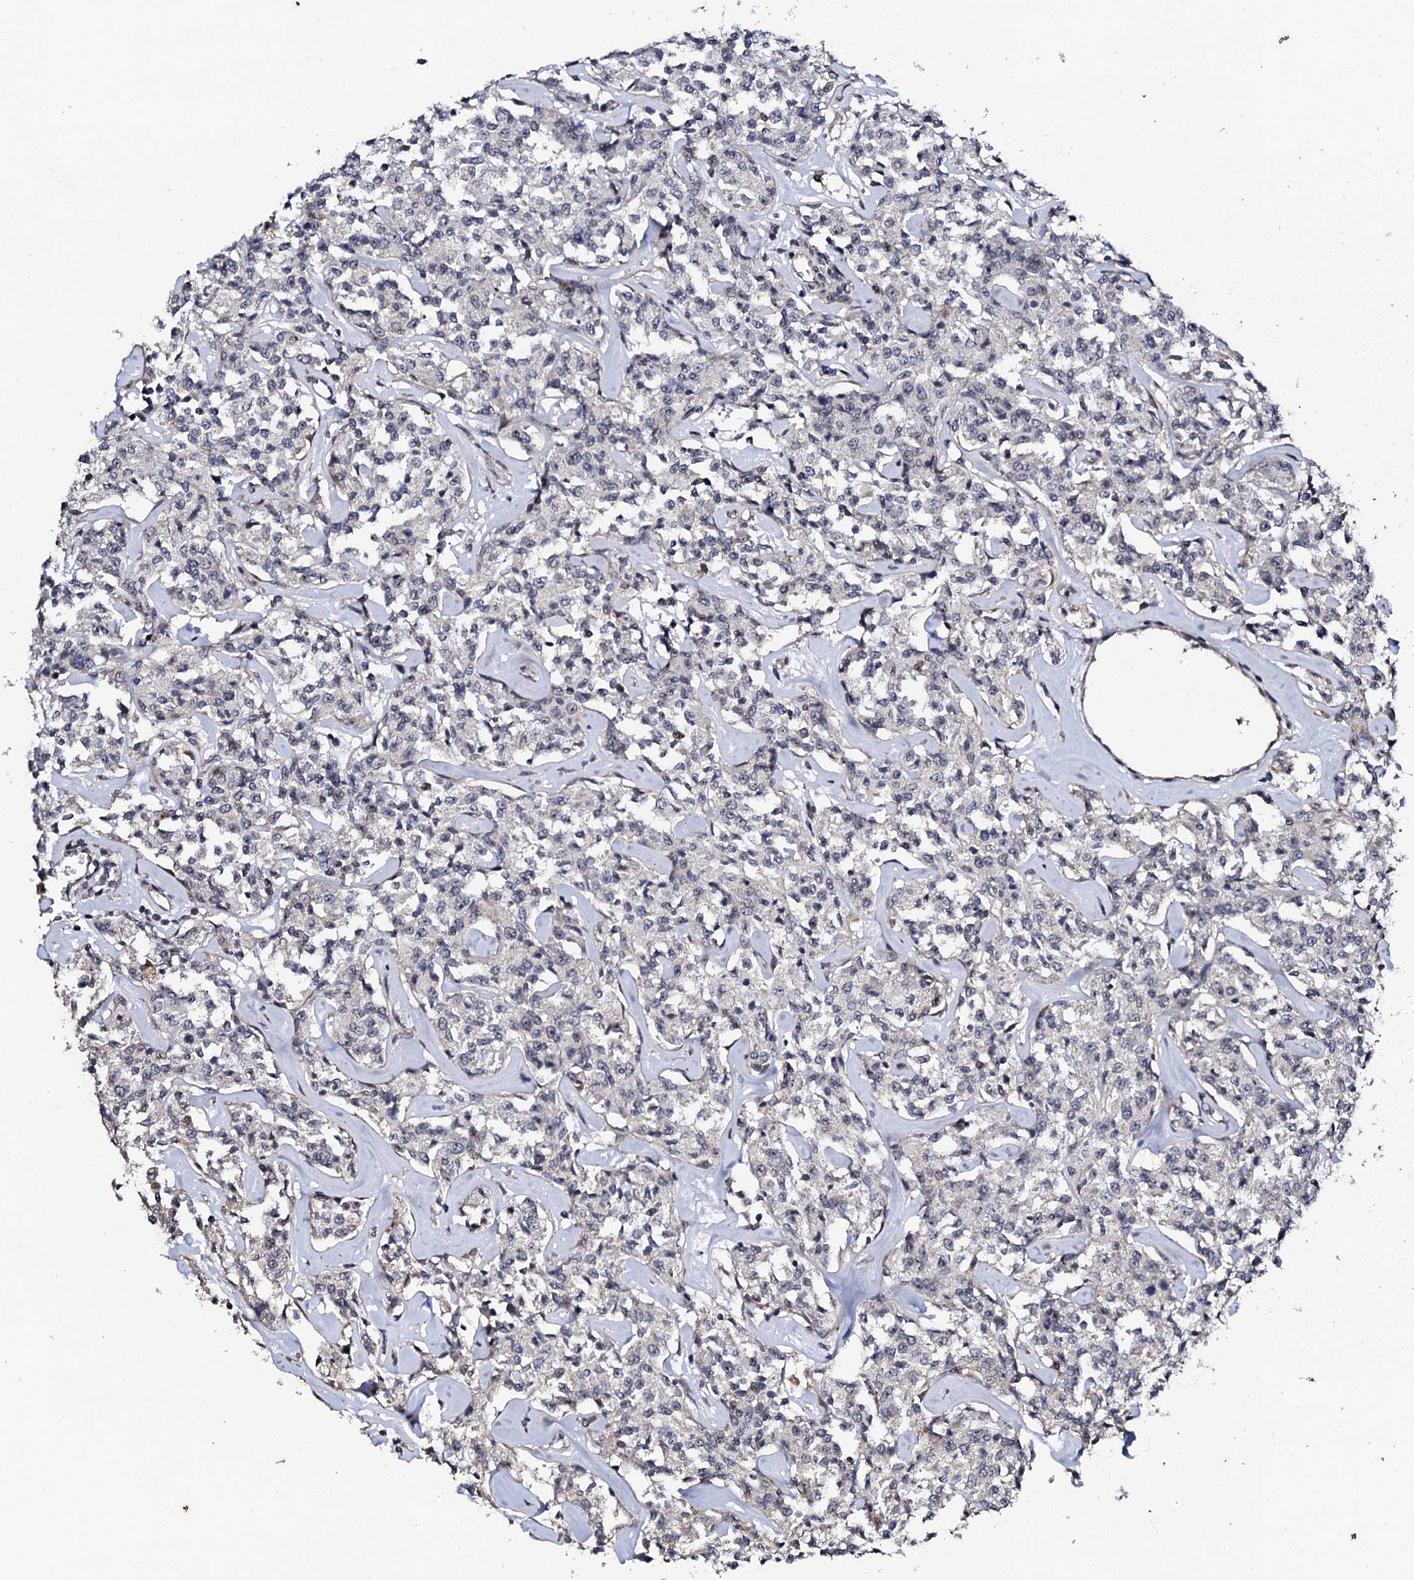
{"staining": {"intensity": "negative", "quantity": "none", "location": "none"}, "tissue": "lymphoma", "cell_type": "Tumor cells", "image_type": "cancer", "snomed": [{"axis": "morphology", "description": "Malignant lymphoma, non-Hodgkin's type, Low grade"}, {"axis": "topography", "description": "Small intestine"}], "caption": "IHC of lymphoma demonstrates no staining in tumor cells.", "gene": "FAM111A", "patient": {"sex": "female", "age": 59}}